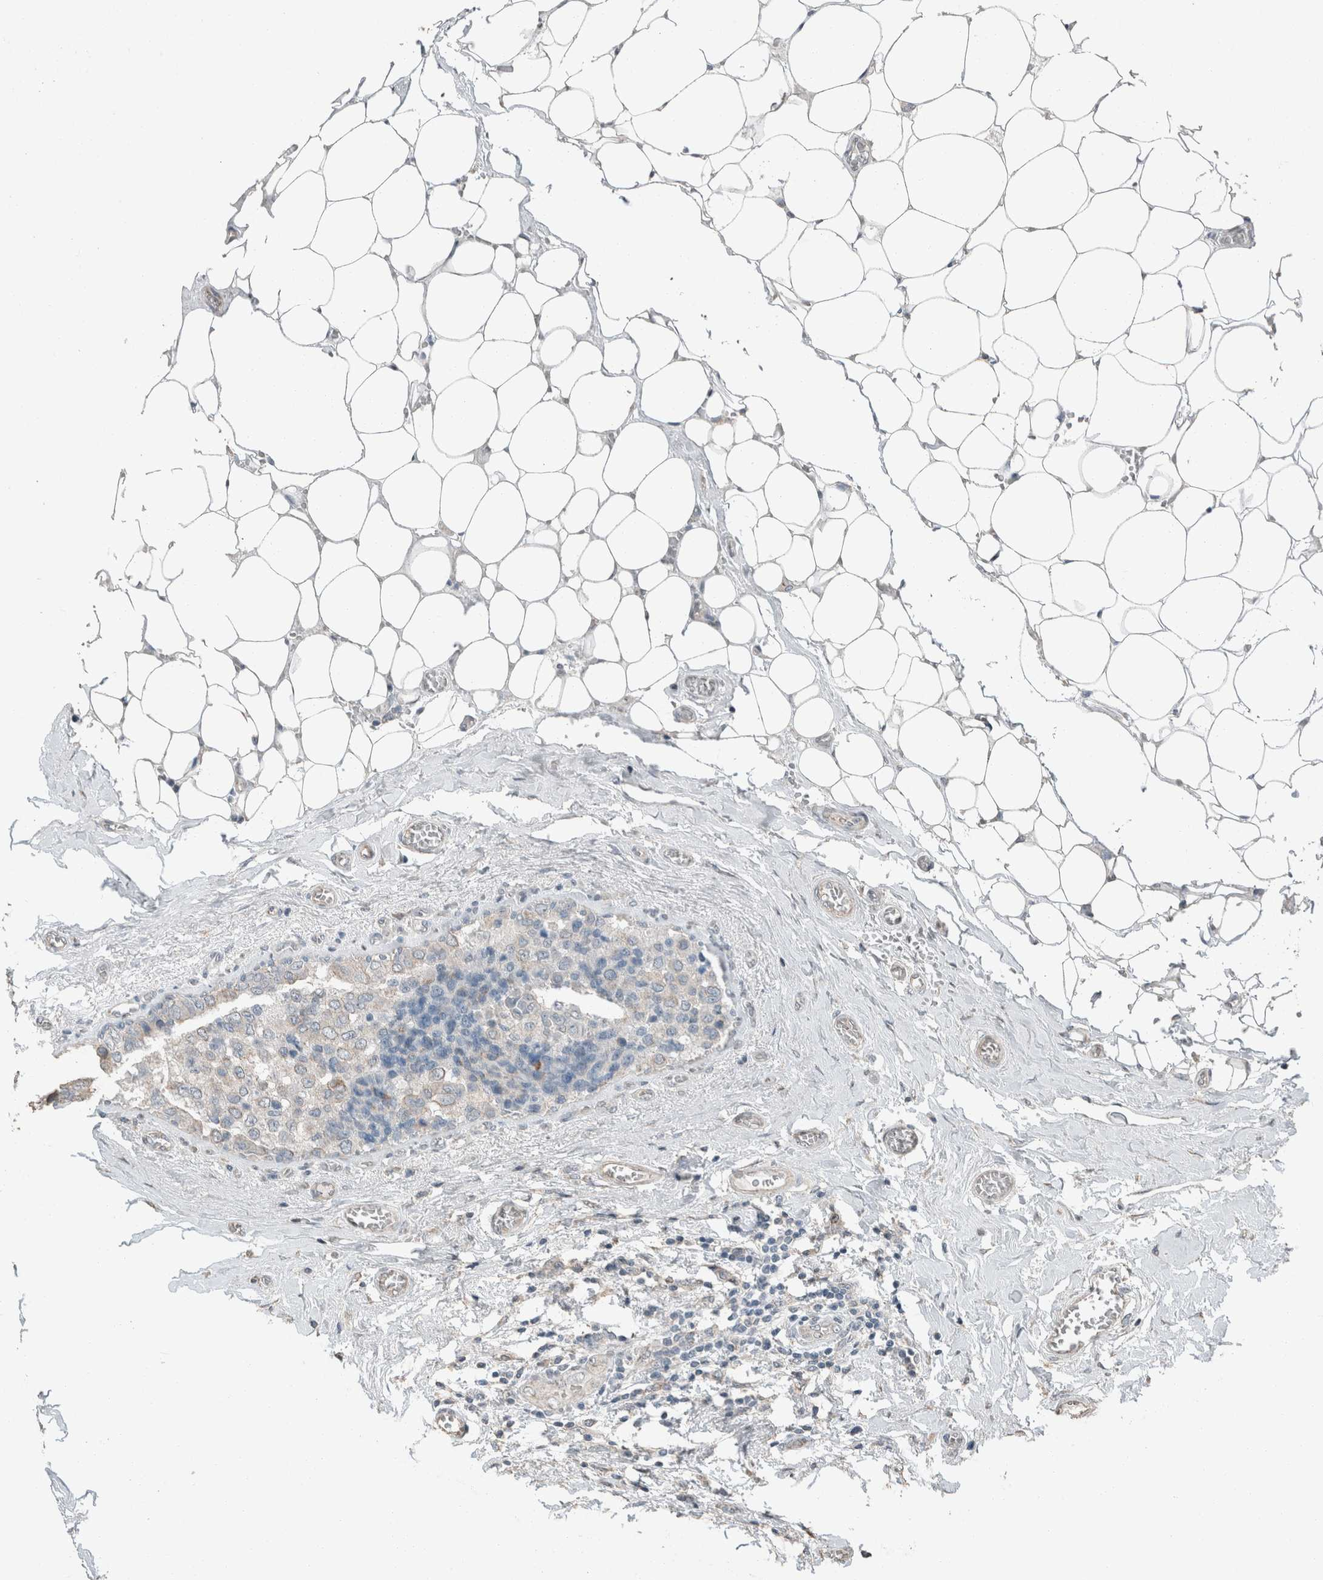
{"staining": {"intensity": "weak", "quantity": "<25%", "location": "cytoplasmic/membranous"}, "tissue": "breast cancer", "cell_type": "Tumor cells", "image_type": "cancer", "snomed": [{"axis": "morphology", "description": "Normal tissue, NOS"}, {"axis": "morphology", "description": "Duct carcinoma"}, {"axis": "topography", "description": "Breast"}], "caption": "This histopathology image is of intraductal carcinoma (breast) stained with IHC to label a protein in brown with the nuclei are counter-stained blue. There is no expression in tumor cells.", "gene": "ACVR2B", "patient": {"sex": "female", "age": 43}}